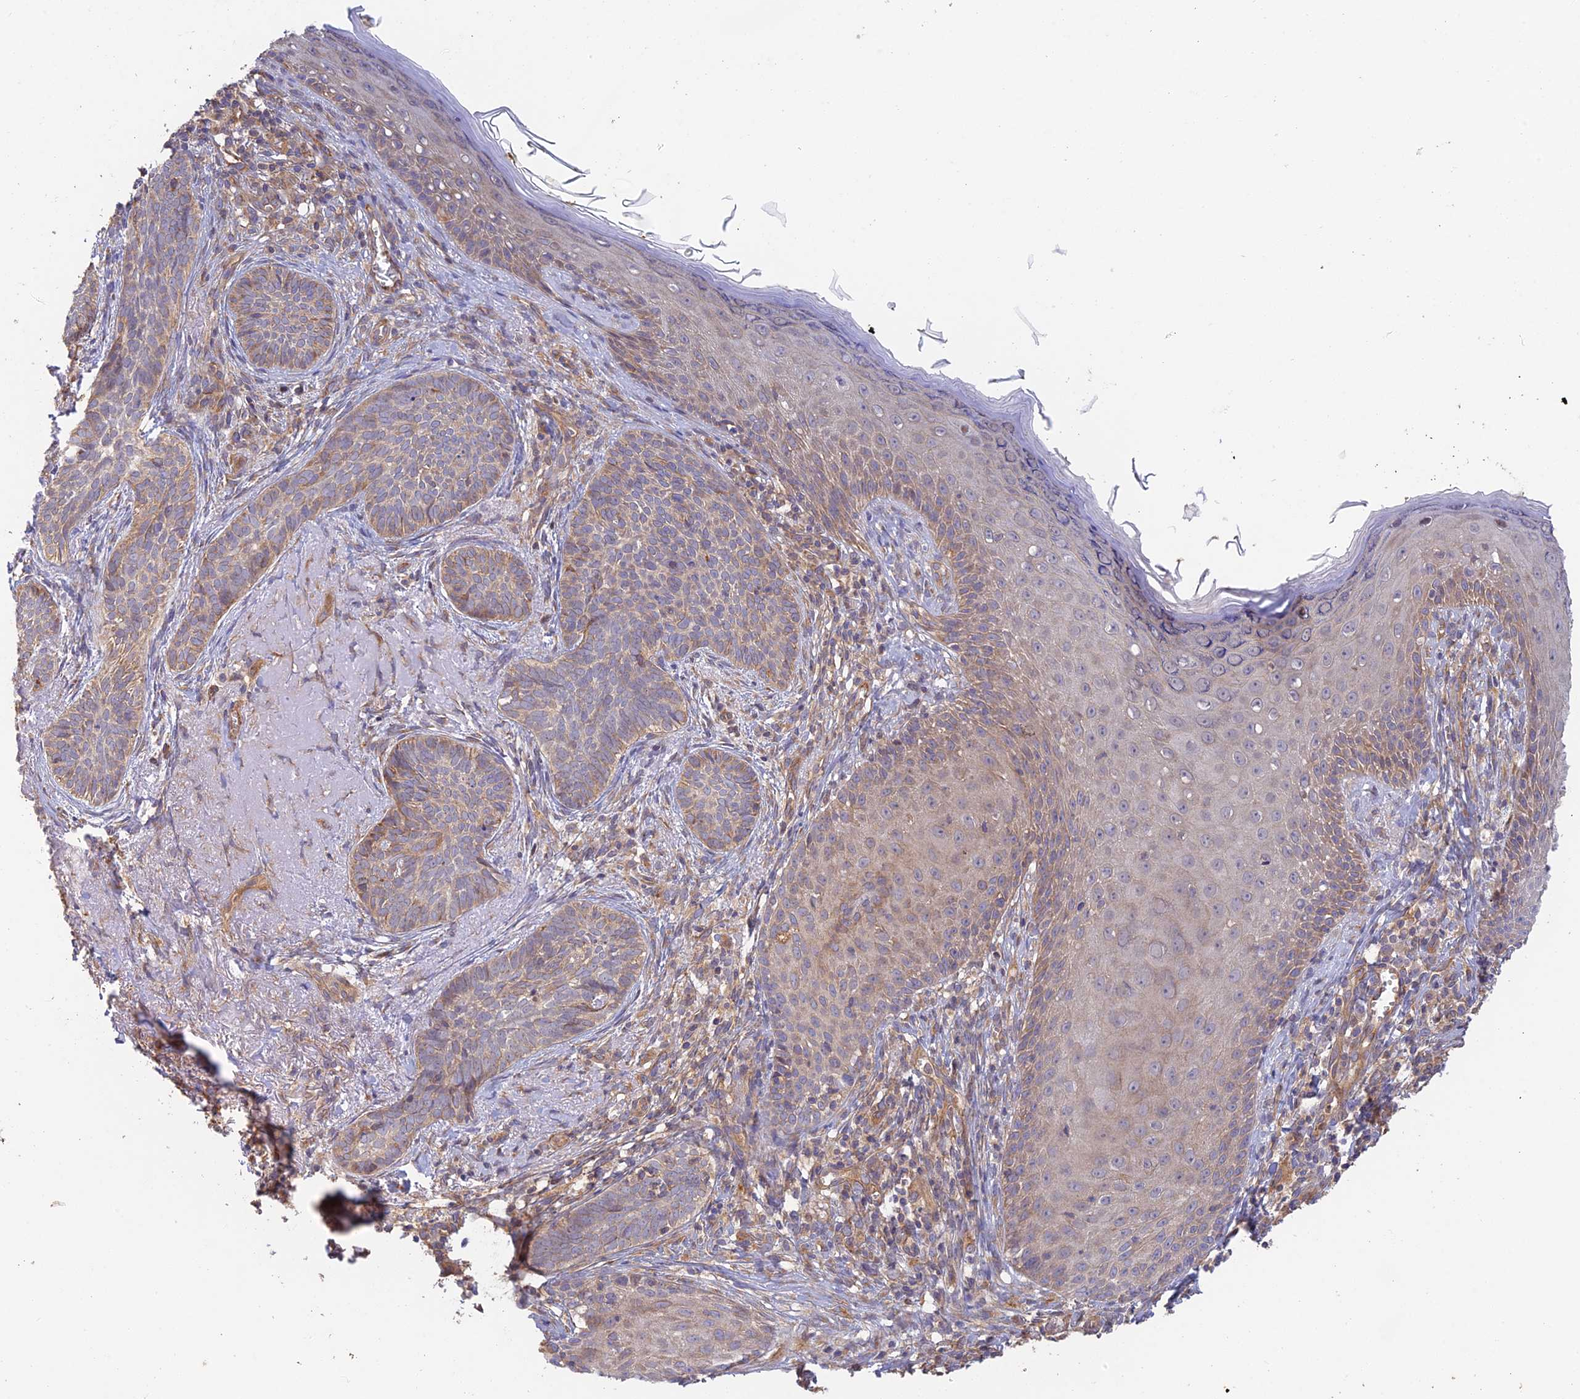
{"staining": {"intensity": "weak", "quantity": "25%-75%", "location": "cytoplasmic/membranous"}, "tissue": "skin cancer", "cell_type": "Tumor cells", "image_type": "cancer", "snomed": [{"axis": "morphology", "description": "Basal cell carcinoma"}, {"axis": "topography", "description": "Skin"}], "caption": "Immunohistochemistry image of human basal cell carcinoma (skin) stained for a protein (brown), which demonstrates low levels of weak cytoplasmic/membranous positivity in about 25%-75% of tumor cells.", "gene": "MYO9A", "patient": {"sex": "female", "age": 76}}